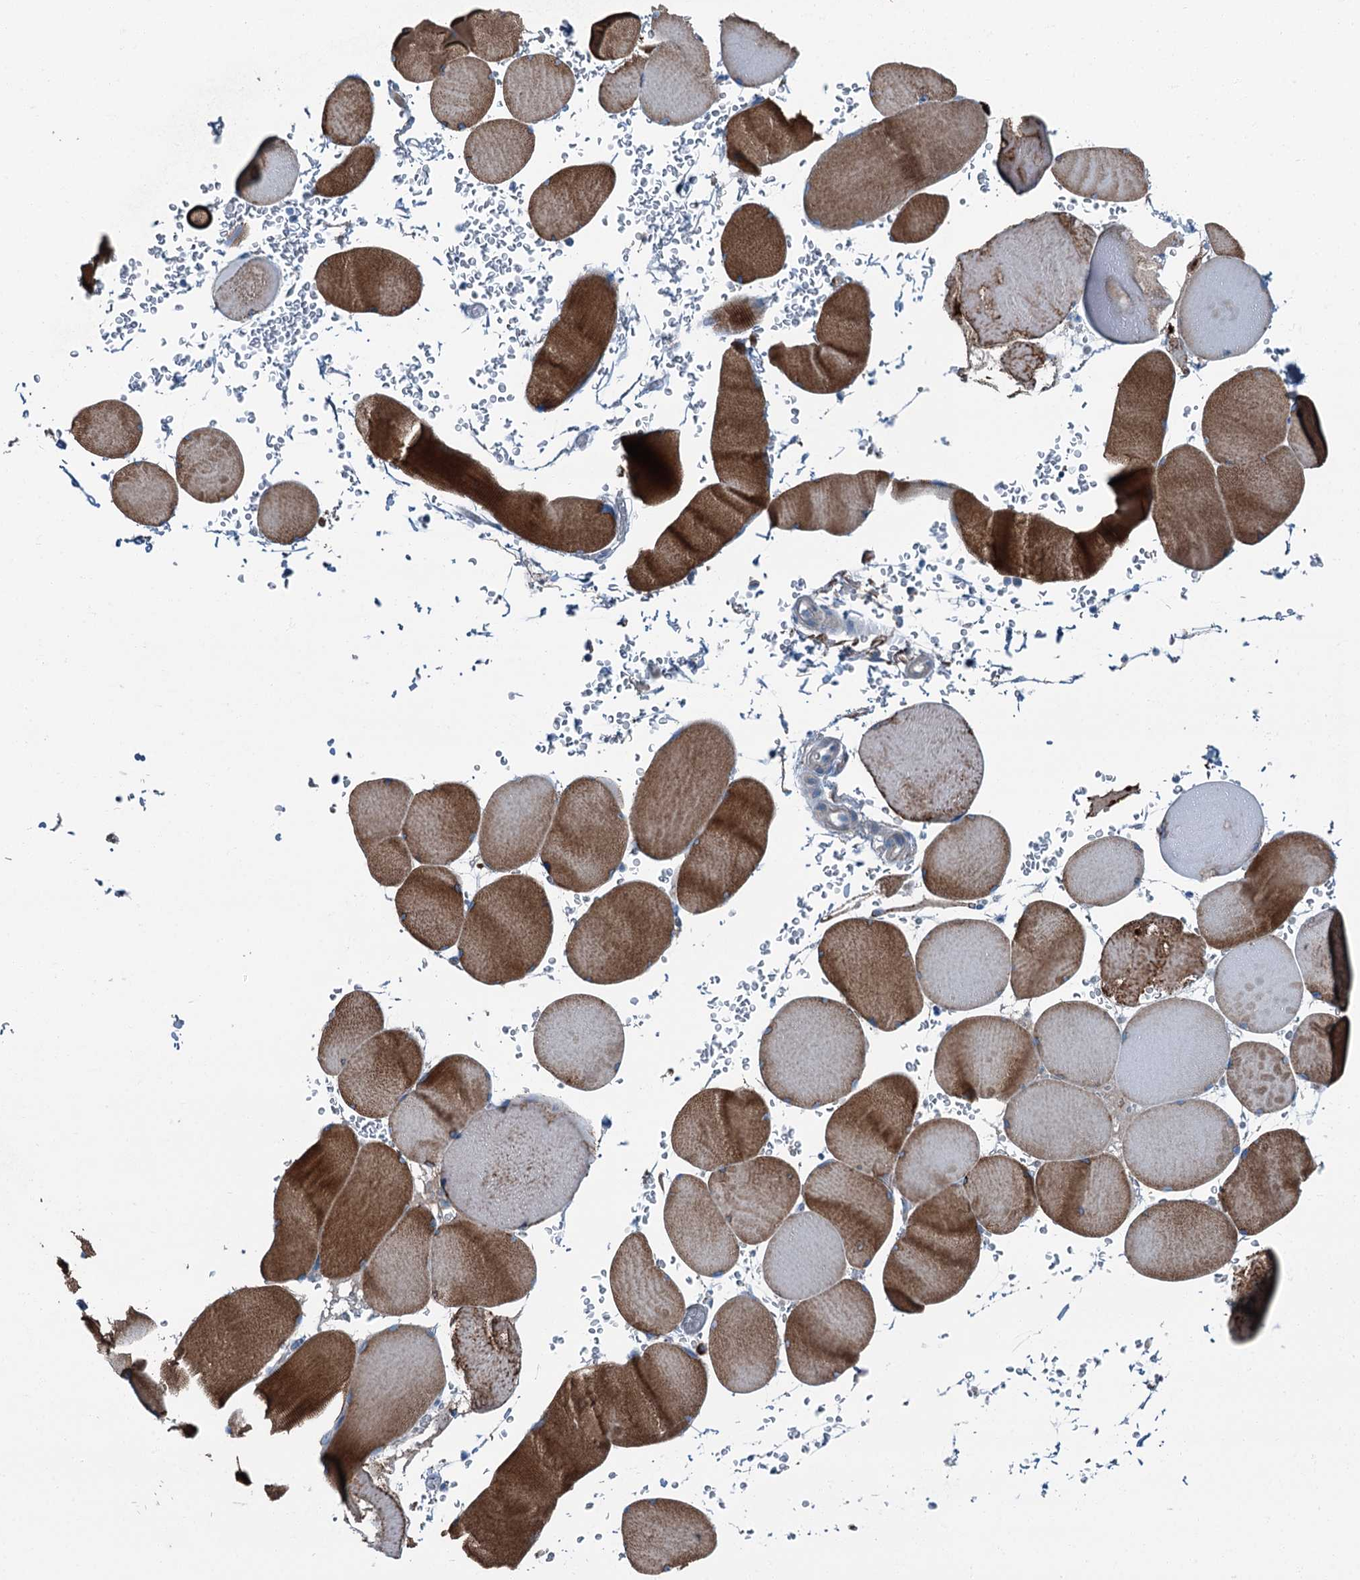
{"staining": {"intensity": "strong", "quantity": "25%-75%", "location": "cytoplasmic/membranous"}, "tissue": "skeletal muscle", "cell_type": "Myocytes", "image_type": "normal", "snomed": [{"axis": "morphology", "description": "Normal tissue, NOS"}, {"axis": "topography", "description": "Skeletal muscle"}, {"axis": "topography", "description": "Head-Neck"}], "caption": "A micrograph showing strong cytoplasmic/membranous expression in about 25%-75% of myocytes in normal skeletal muscle, as visualized by brown immunohistochemical staining.", "gene": "AXL", "patient": {"sex": "male", "age": 66}}